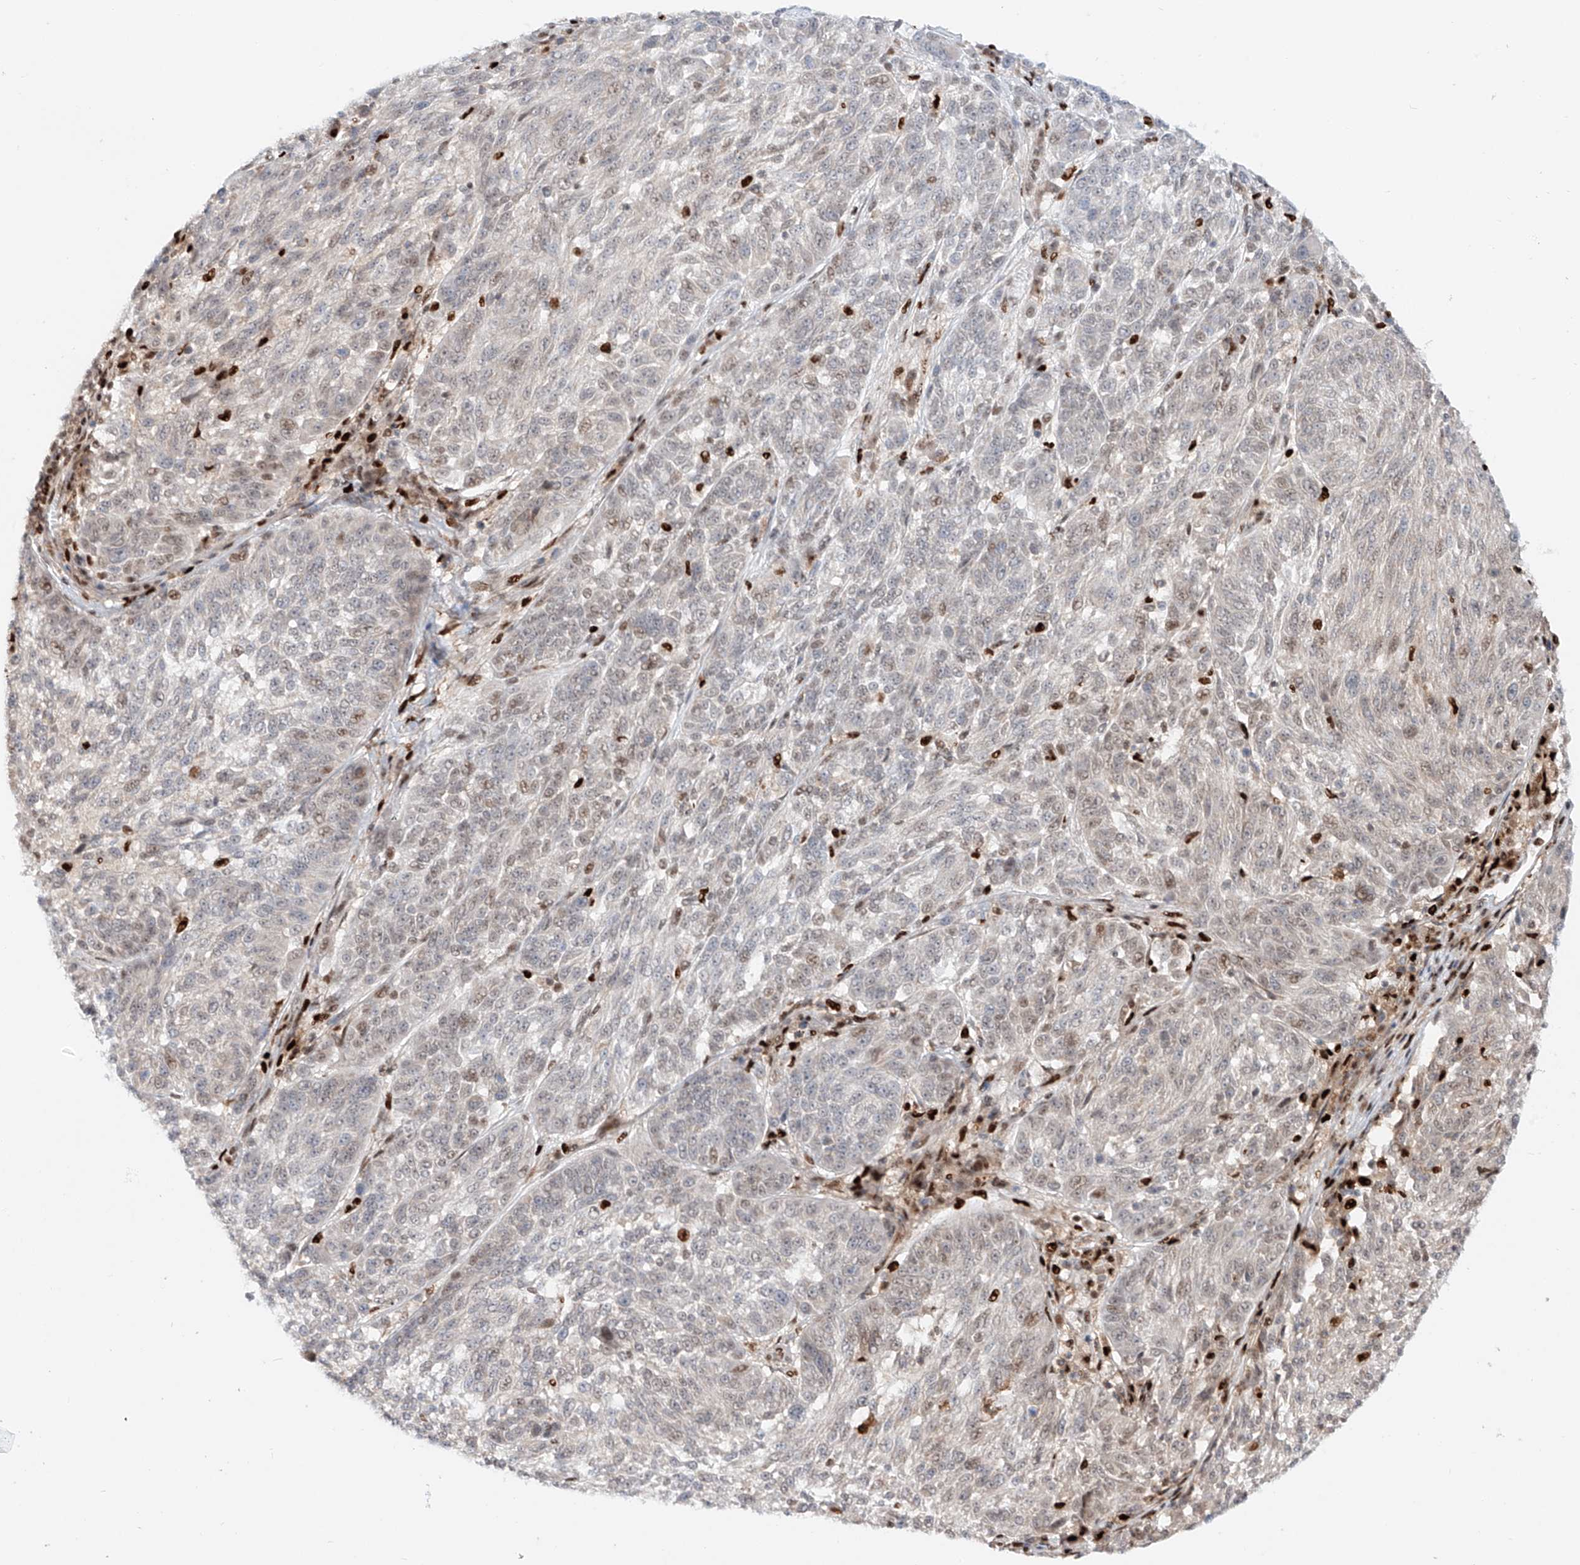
{"staining": {"intensity": "weak", "quantity": "<25%", "location": "cytoplasmic/membranous,nuclear"}, "tissue": "melanoma", "cell_type": "Tumor cells", "image_type": "cancer", "snomed": [{"axis": "morphology", "description": "Malignant melanoma, NOS"}, {"axis": "topography", "description": "Skin"}], "caption": "Photomicrograph shows no significant protein positivity in tumor cells of malignant melanoma. (Stains: DAB immunohistochemistry with hematoxylin counter stain, Microscopy: brightfield microscopy at high magnification).", "gene": "DZIP1L", "patient": {"sex": "male", "age": 53}}